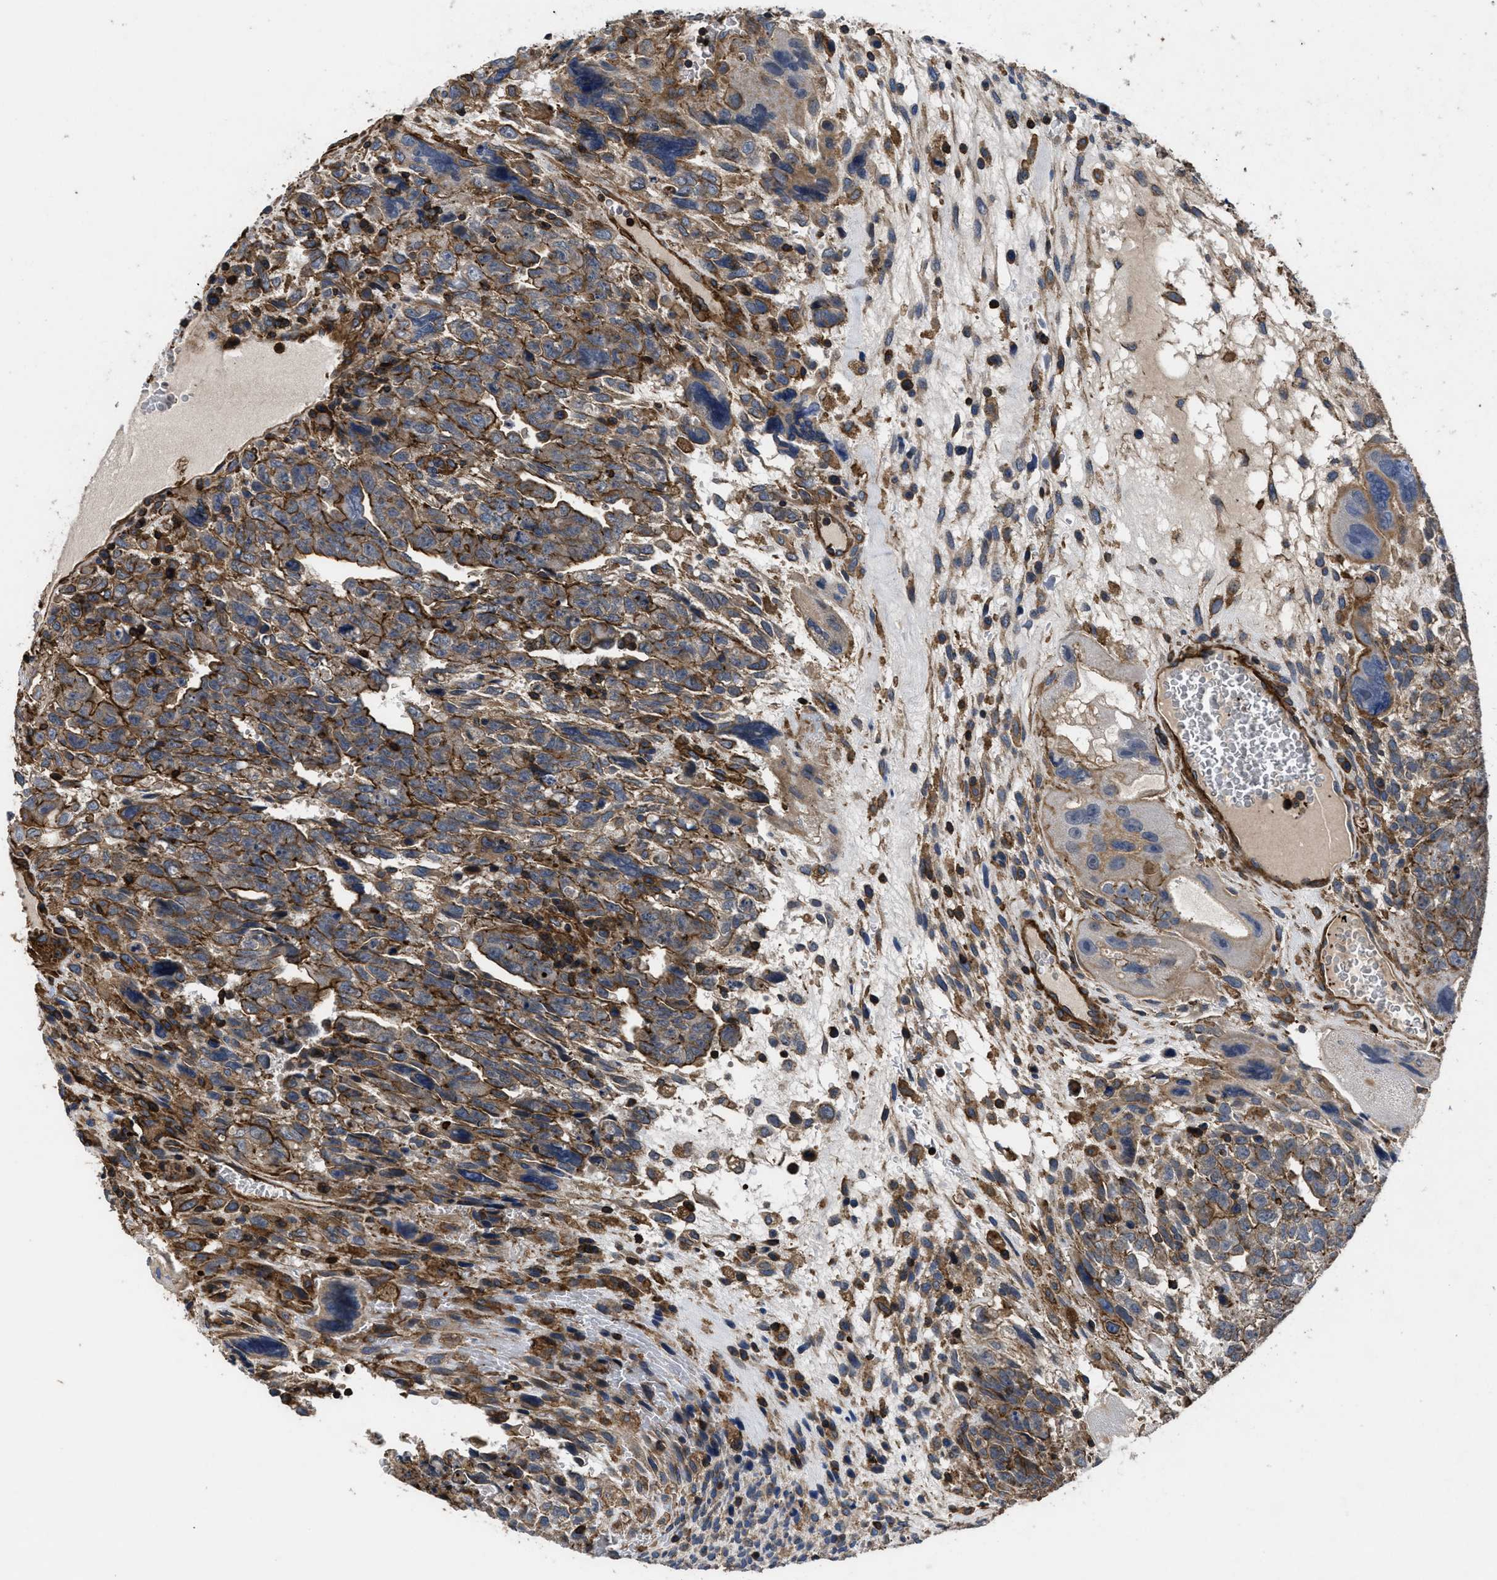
{"staining": {"intensity": "moderate", "quantity": ">75%", "location": "cytoplasmic/membranous"}, "tissue": "testis cancer", "cell_type": "Tumor cells", "image_type": "cancer", "snomed": [{"axis": "morphology", "description": "Carcinoma, Embryonal, NOS"}, {"axis": "topography", "description": "Testis"}], "caption": "Immunohistochemical staining of human testis cancer (embryonal carcinoma) displays medium levels of moderate cytoplasmic/membranous staining in approximately >75% of tumor cells.", "gene": "SCUBE2", "patient": {"sex": "male", "age": 28}}